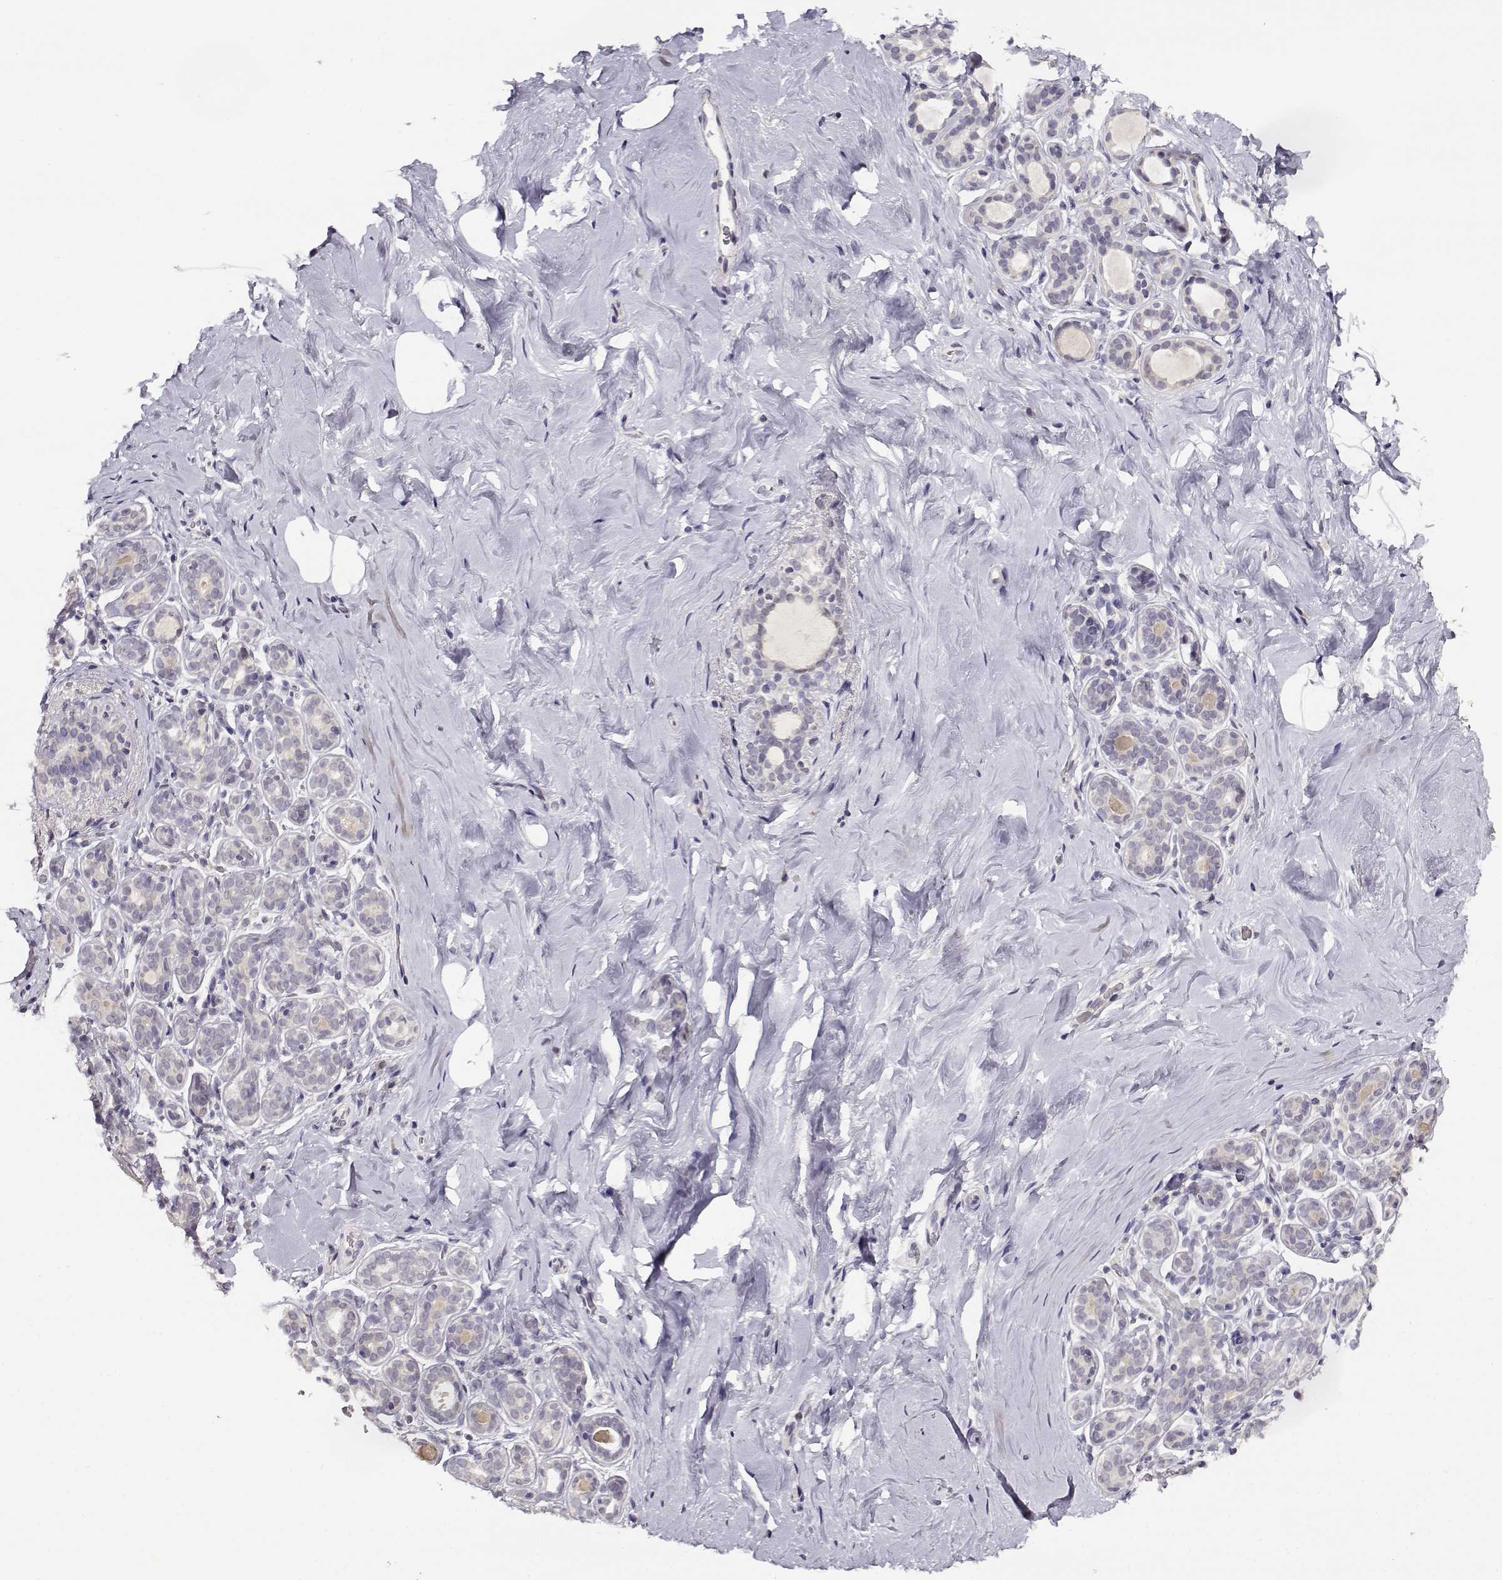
{"staining": {"intensity": "negative", "quantity": "none", "location": "none"}, "tissue": "breast", "cell_type": "Adipocytes", "image_type": "normal", "snomed": [{"axis": "morphology", "description": "Normal tissue, NOS"}, {"axis": "topography", "description": "Skin"}, {"axis": "topography", "description": "Breast"}], "caption": "IHC photomicrograph of unremarkable breast: human breast stained with DAB (3,3'-diaminobenzidine) exhibits no significant protein expression in adipocytes. (DAB (3,3'-diaminobenzidine) immunohistochemistry (IHC) with hematoxylin counter stain).", "gene": "RHOXF2", "patient": {"sex": "female", "age": 43}}